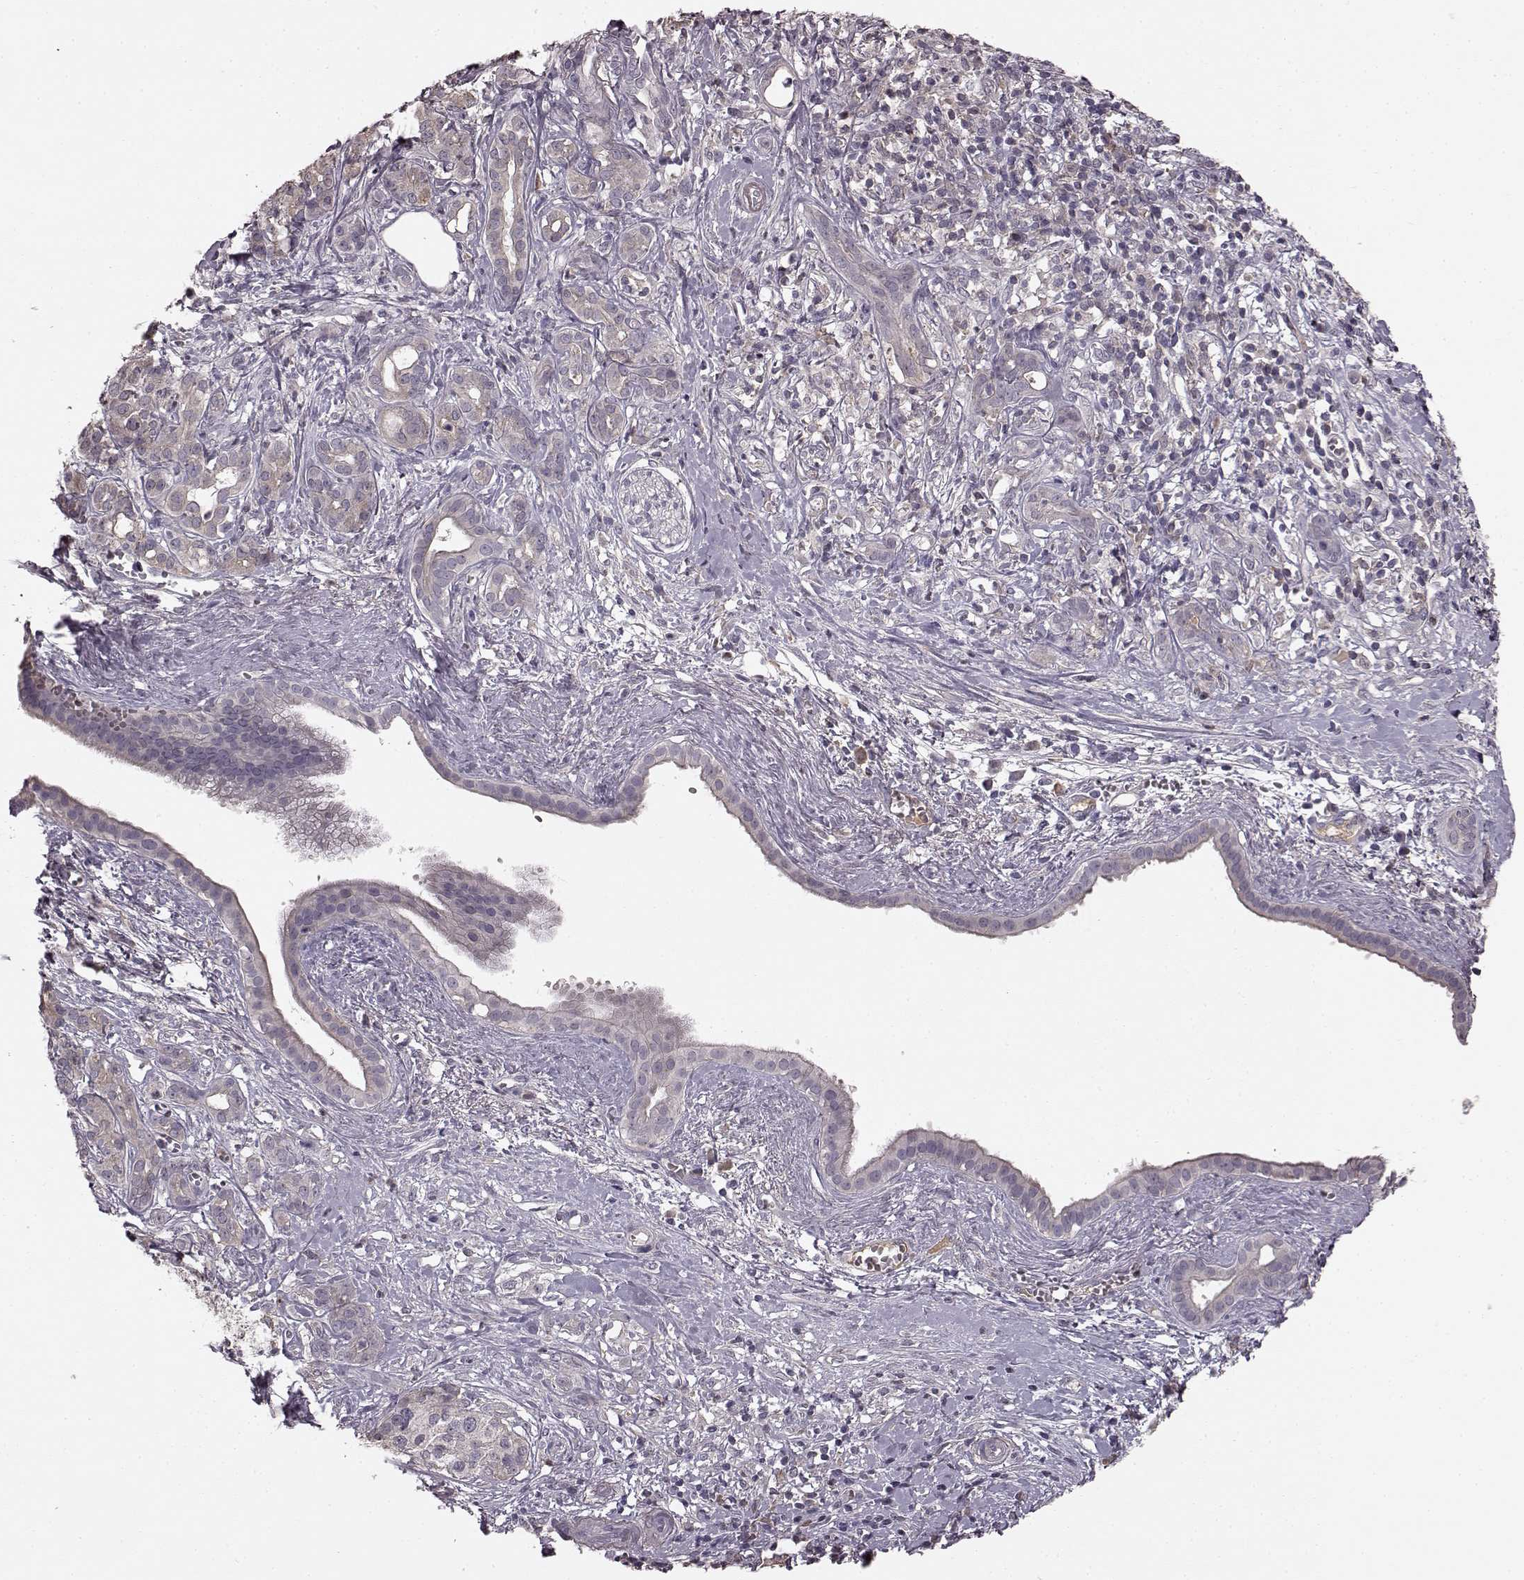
{"staining": {"intensity": "negative", "quantity": "none", "location": "none"}, "tissue": "pancreatic cancer", "cell_type": "Tumor cells", "image_type": "cancer", "snomed": [{"axis": "morphology", "description": "Adenocarcinoma, NOS"}, {"axis": "topography", "description": "Pancreas"}], "caption": "This is an immunohistochemistry (IHC) photomicrograph of pancreatic adenocarcinoma. There is no positivity in tumor cells.", "gene": "SLC22A18", "patient": {"sex": "male", "age": 61}}